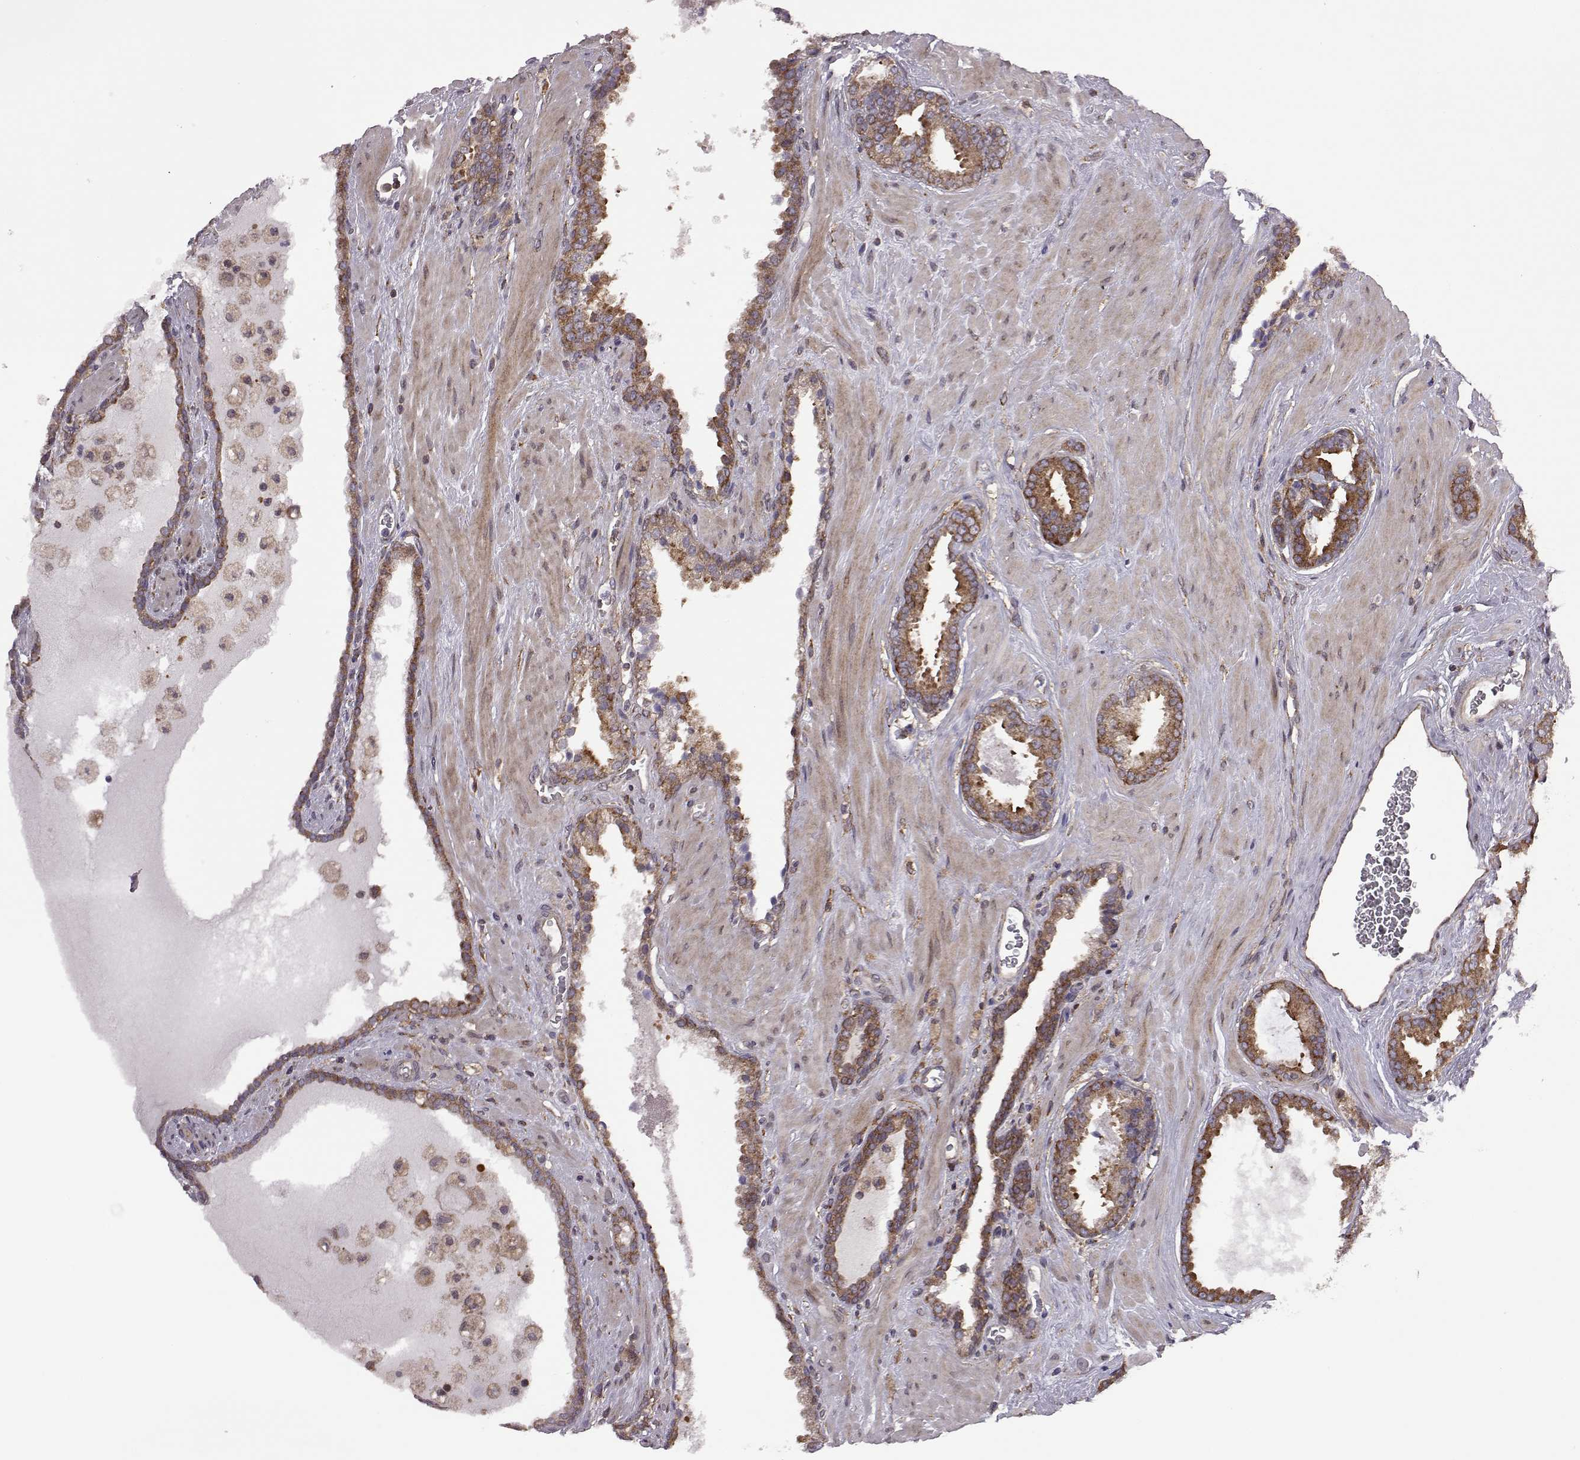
{"staining": {"intensity": "strong", "quantity": ">75%", "location": "cytoplasmic/membranous"}, "tissue": "prostate cancer", "cell_type": "Tumor cells", "image_type": "cancer", "snomed": [{"axis": "morphology", "description": "Adenocarcinoma, Low grade"}, {"axis": "topography", "description": "Prostate"}], "caption": "Tumor cells show high levels of strong cytoplasmic/membranous positivity in about >75% of cells in prostate cancer (adenocarcinoma (low-grade)).", "gene": "URI1", "patient": {"sex": "male", "age": 62}}